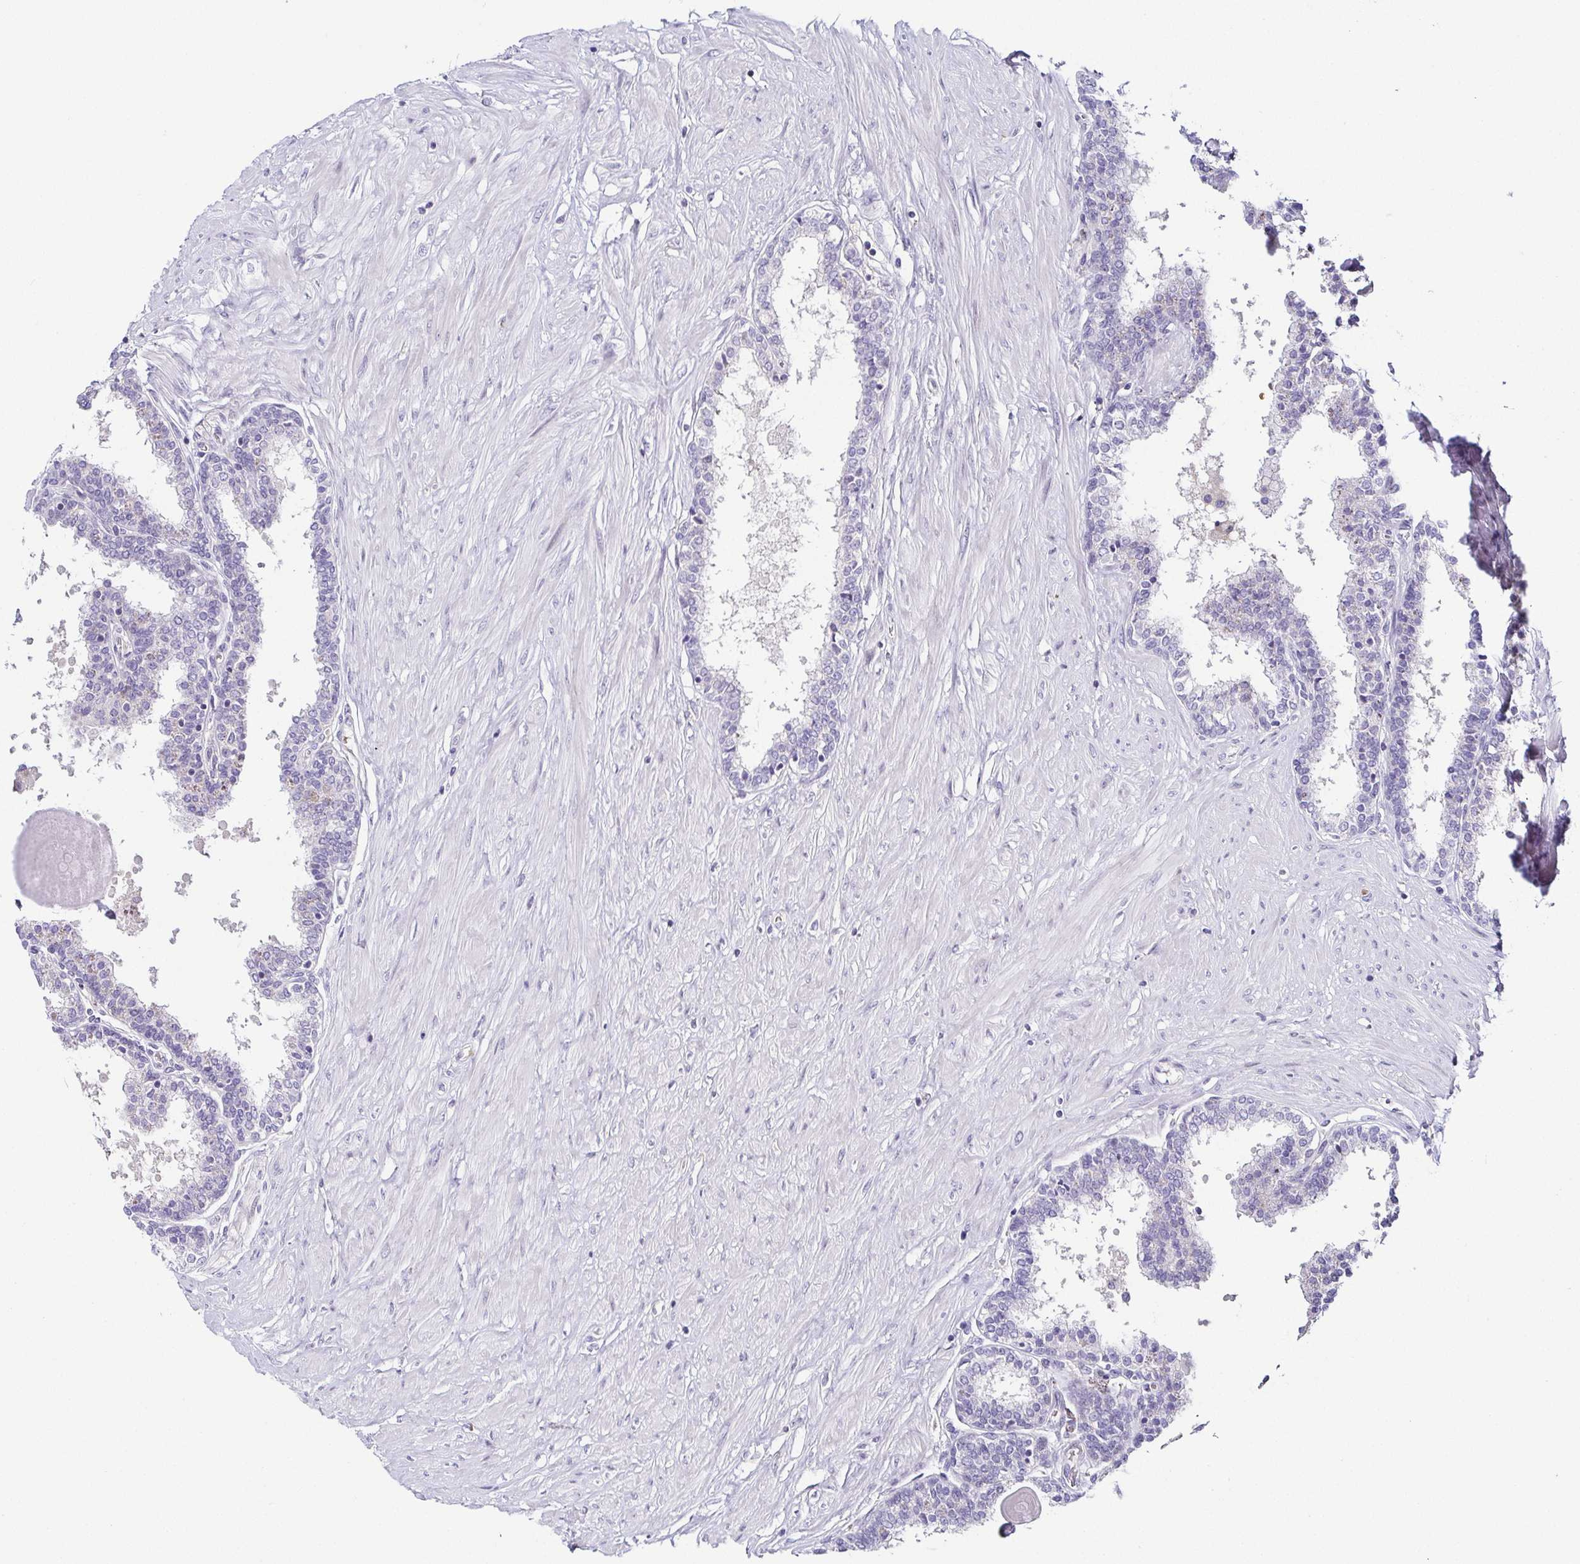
{"staining": {"intensity": "negative", "quantity": "none", "location": "none"}, "tissue": "prostate", "cell_type": "Glandular cells", "image_type": "normal", "snomed": [{"axis": "morphology", "description": "Normal tissue, NOS"}, {"axis": "topography", "description": "Prostate"}], "caption": "Normal prostate was stained to show a protein in brown. There is no significant staining in glandular cells. (Stains: DAB IHC with hematoxylin counter stain, Microscopy: brightfield microscopy at high magnification).", "gene": "FAM162B", "patient": {"sex": "male", "age": 55}}